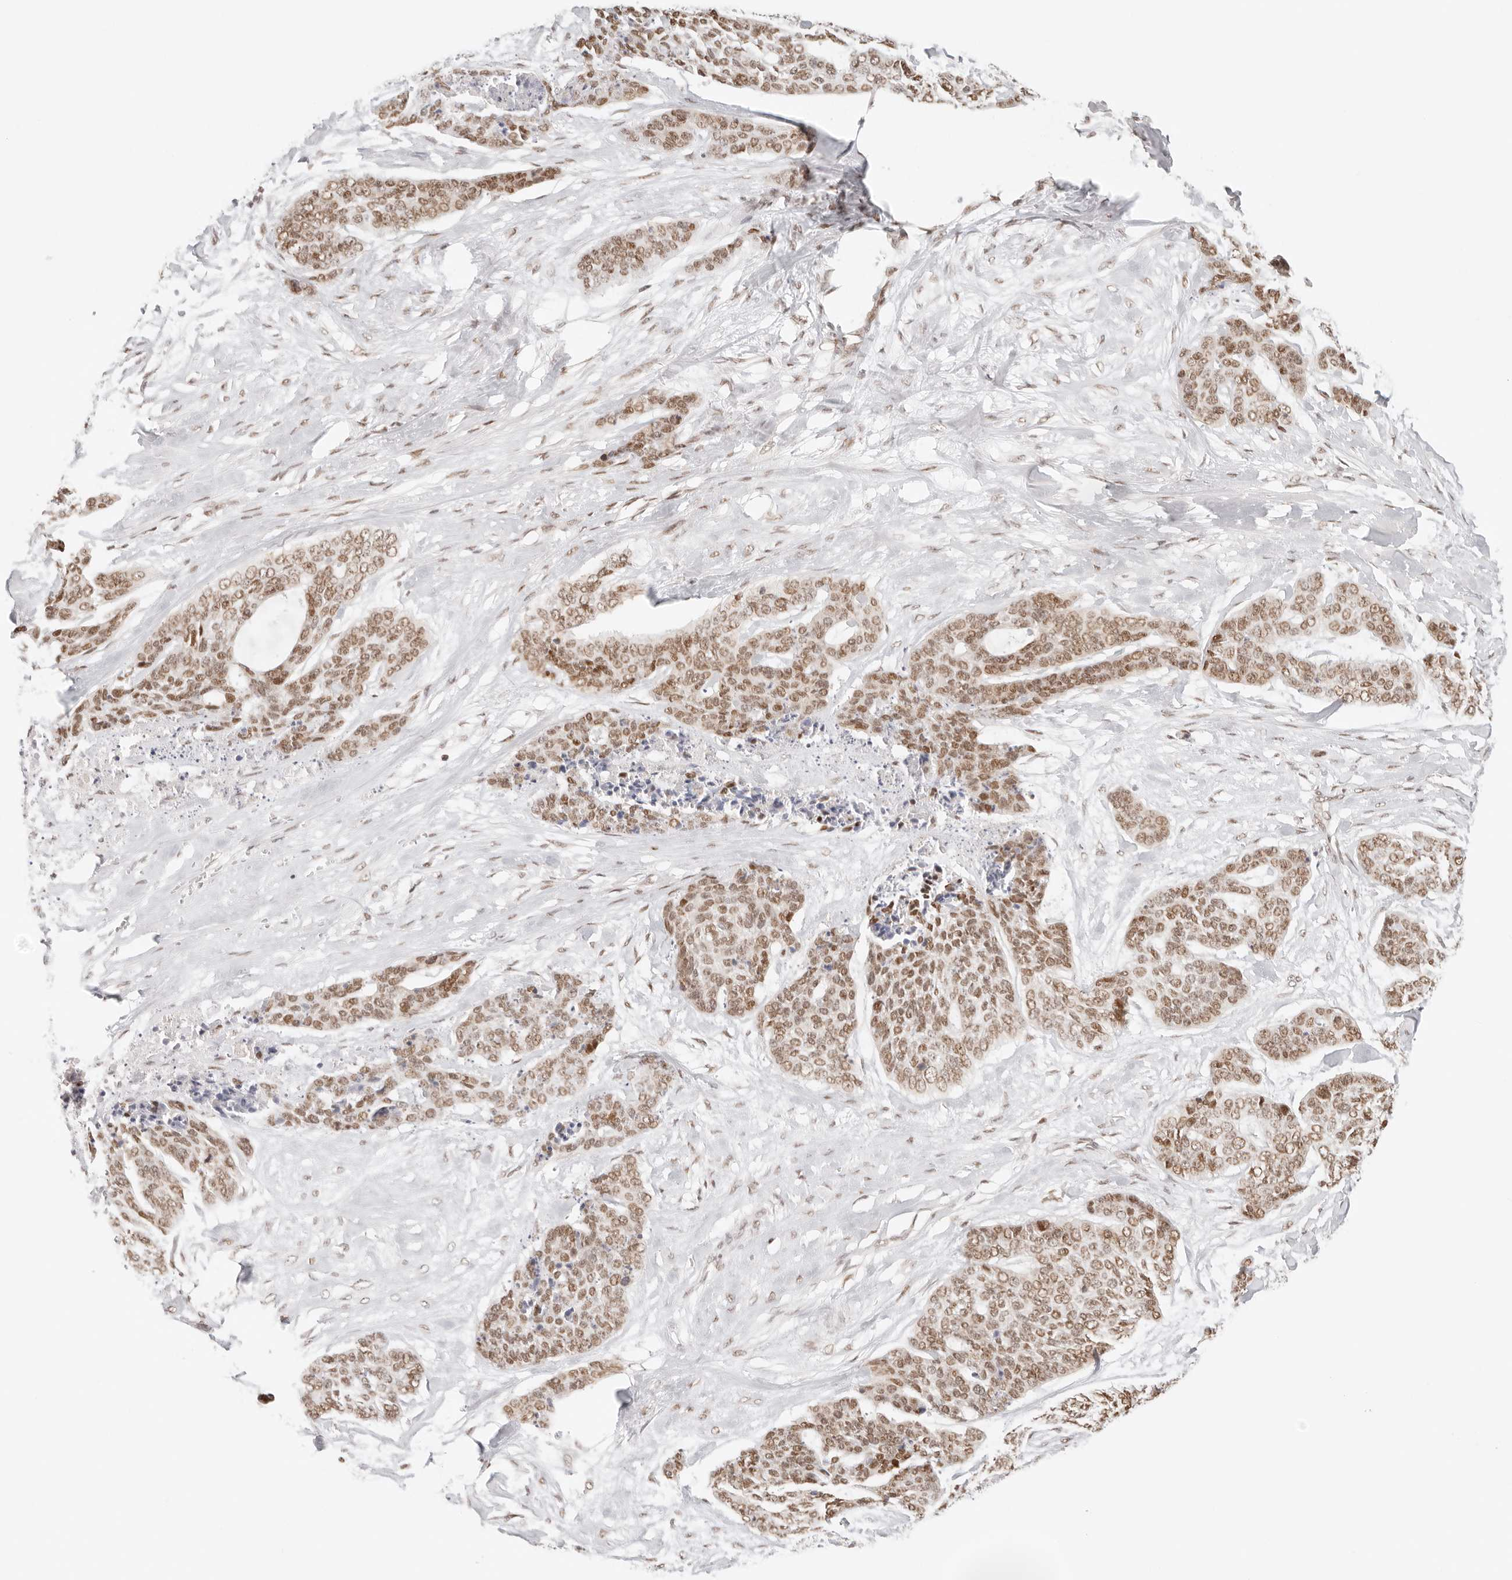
{"staining": {"intensity": "moderate", "quantity": ">75%", "location": "nuclear"}, "tissue": "skin cancer", "cell_type": "Tumor cells", "image_type": "cancer", "snomed": [{"axis": "morphology", "description": "Basal cell carcinoma"}, {"axis": "topography", "description": "Skin"}], "caption": "A high-resolution micrograph shows immunohistochemistry staining of basal cell carcinoma (skin), which exhibits moderate nuclear staining in about >75% of tumor cells.", "gene": "HOXC5", "patient": {"sex": "female", "age": 64}}